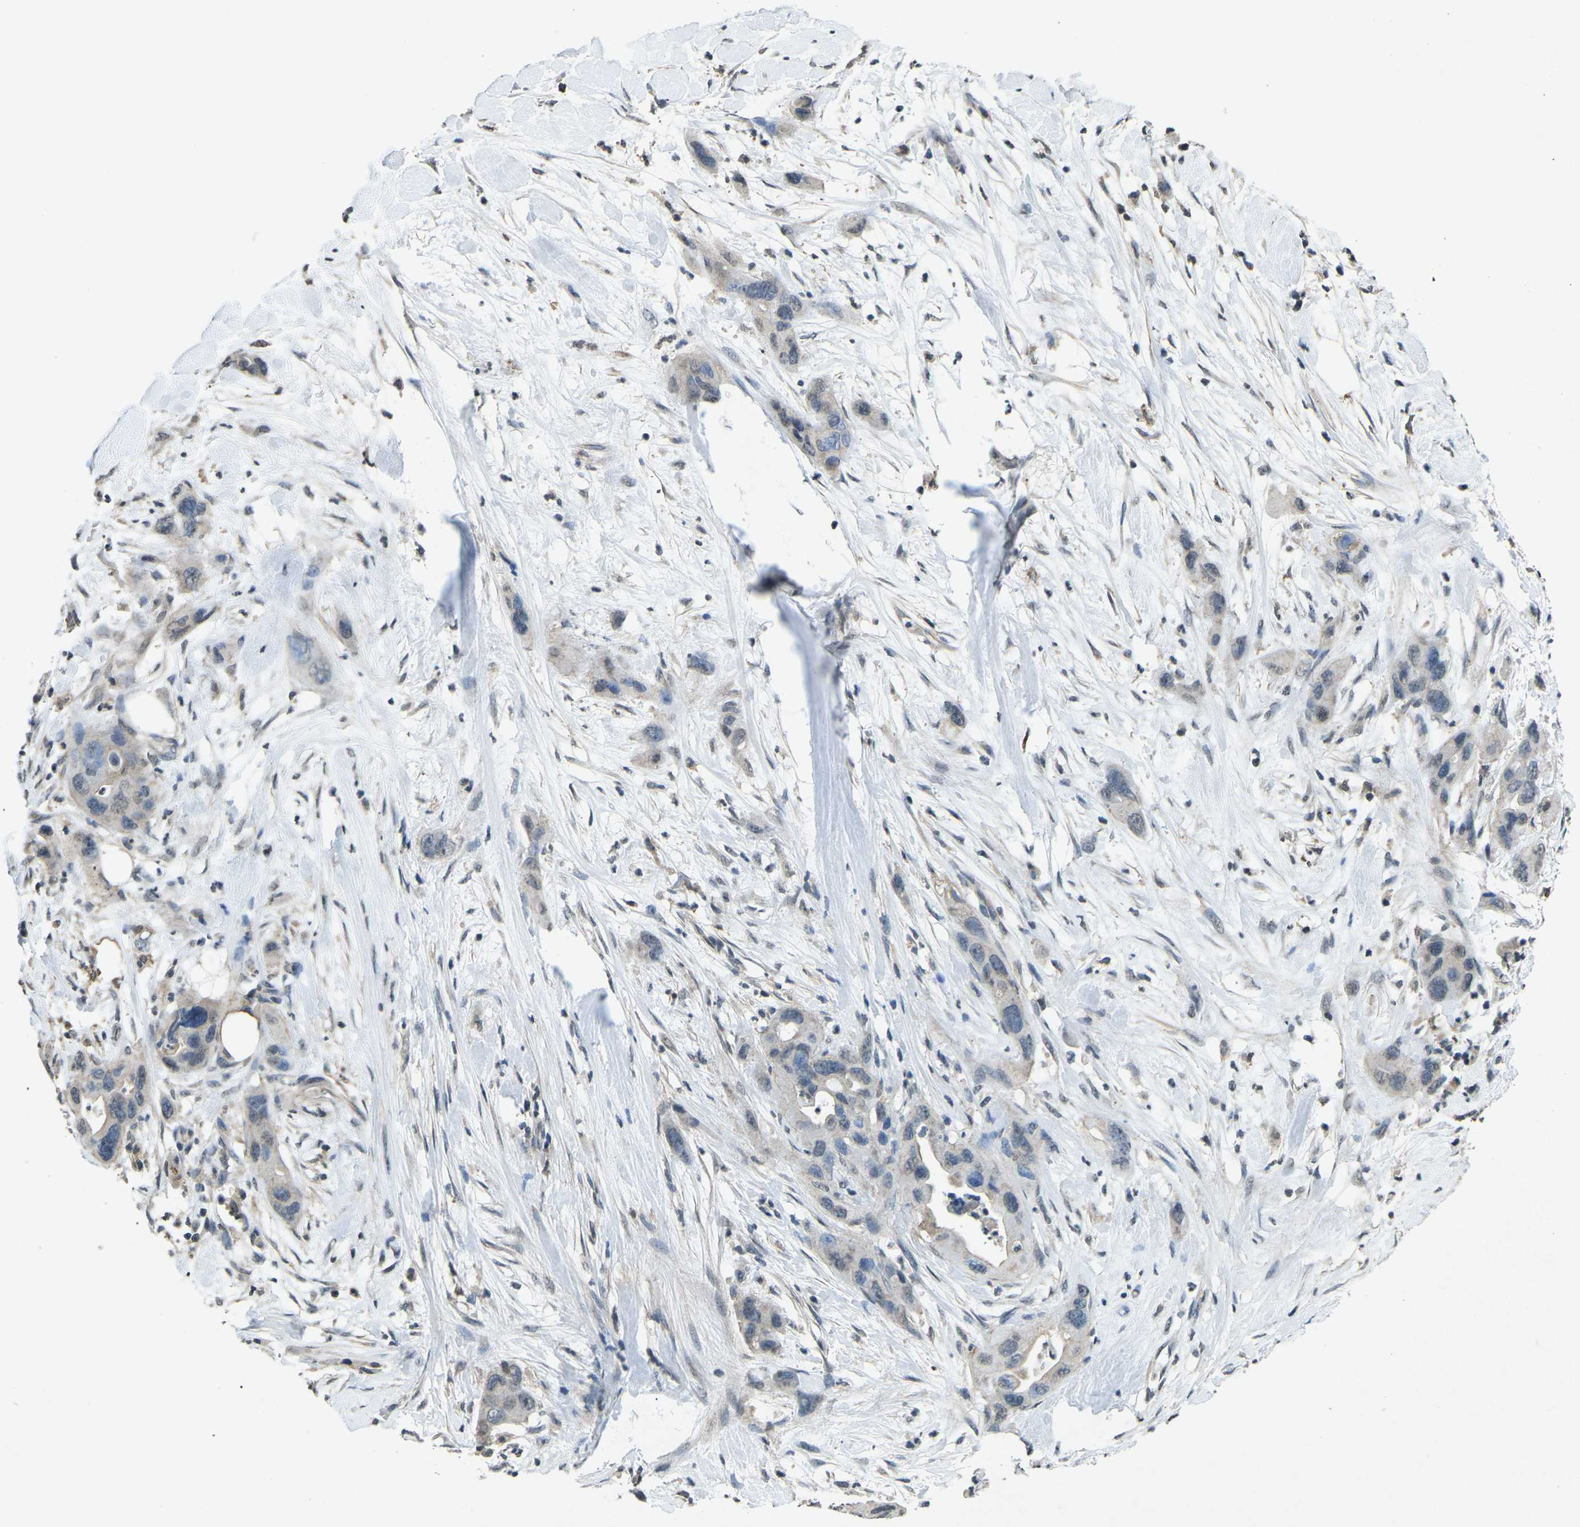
{"staining": {"intensity": "weak", "quantity": "25%-75%", "location": "cytoplasmic/membranous,nuclear"}, "tissue": "pancreatic cancer", "cell_type": "Tumor cells", "image_type": "cancer", "snomed": [{"axis": "morphology", "description": "Adenocarcinoma, NOS"}, {"axis": "topography", "description": "Pancreas"}], "caption": "Immunohistochemistry (IHC) (DAB (3,3'-diaminobenzidine)) staining of human pancreatic adenocarcinoma shows weak cytoplasmic/membranous and nuclear protein staining in about 25%-75% of tumor cells.", "gene": "TFR2", "patient": {"sex": "female", "age": 71}}